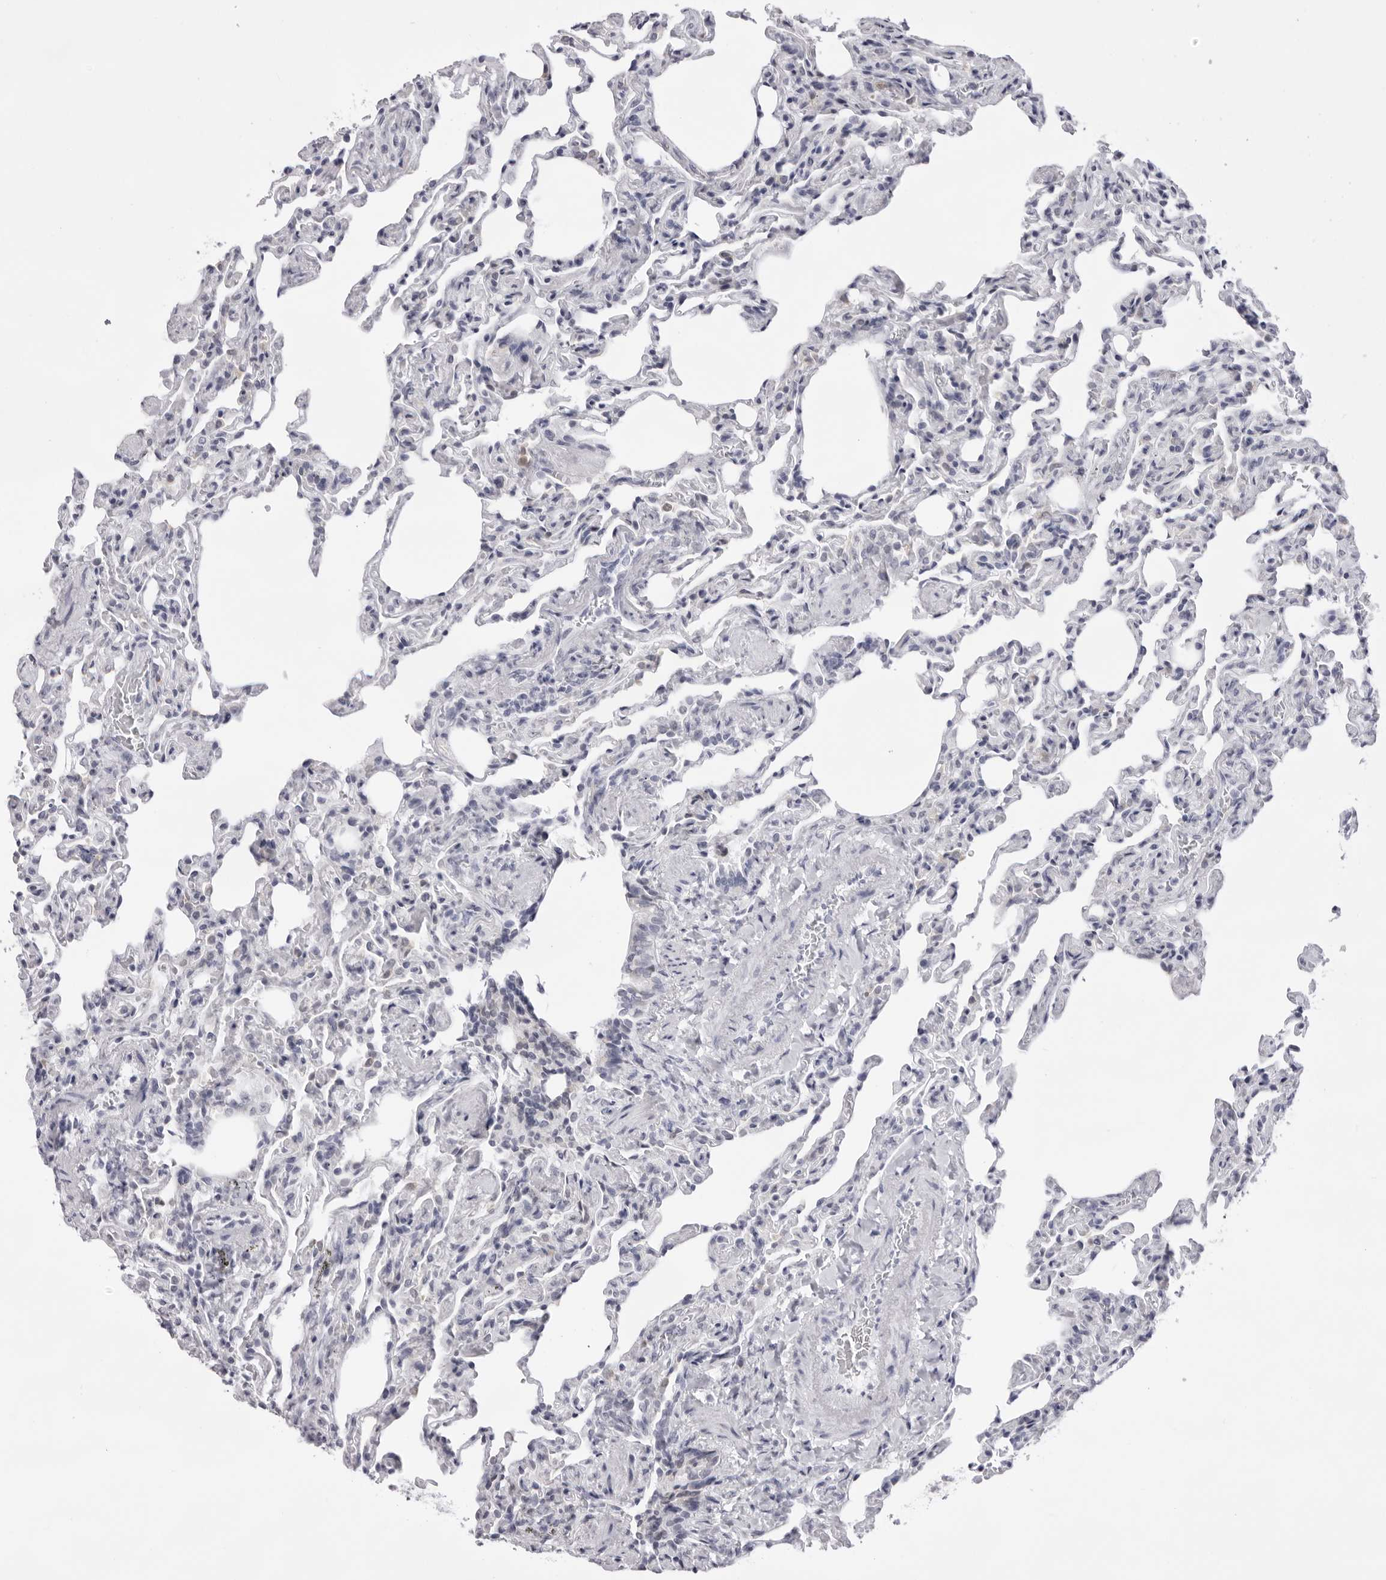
{"staining": {"intensity": "negative", "quantity": "none", "location": "none"}, "tissue": "lung", "cell_type": "Alveolar cells", "image_type": "normal", "snomed": [{"axis": "morphology", "description": "Normal tissue, NOS"}, {"axis": "topography", "description": "Lung"}], "caption": "IHC photomicrograph of normal lung stained for a protein (brown), which shows no positivity in alveolar cells. (DAB (3,3'-diaminobenzidine) immunohistochemistry (IHC) visualized using brightfield microscopy, high magnification).", "gene": "SMIM2", "patient": {"sex": "male", "age": 20}}